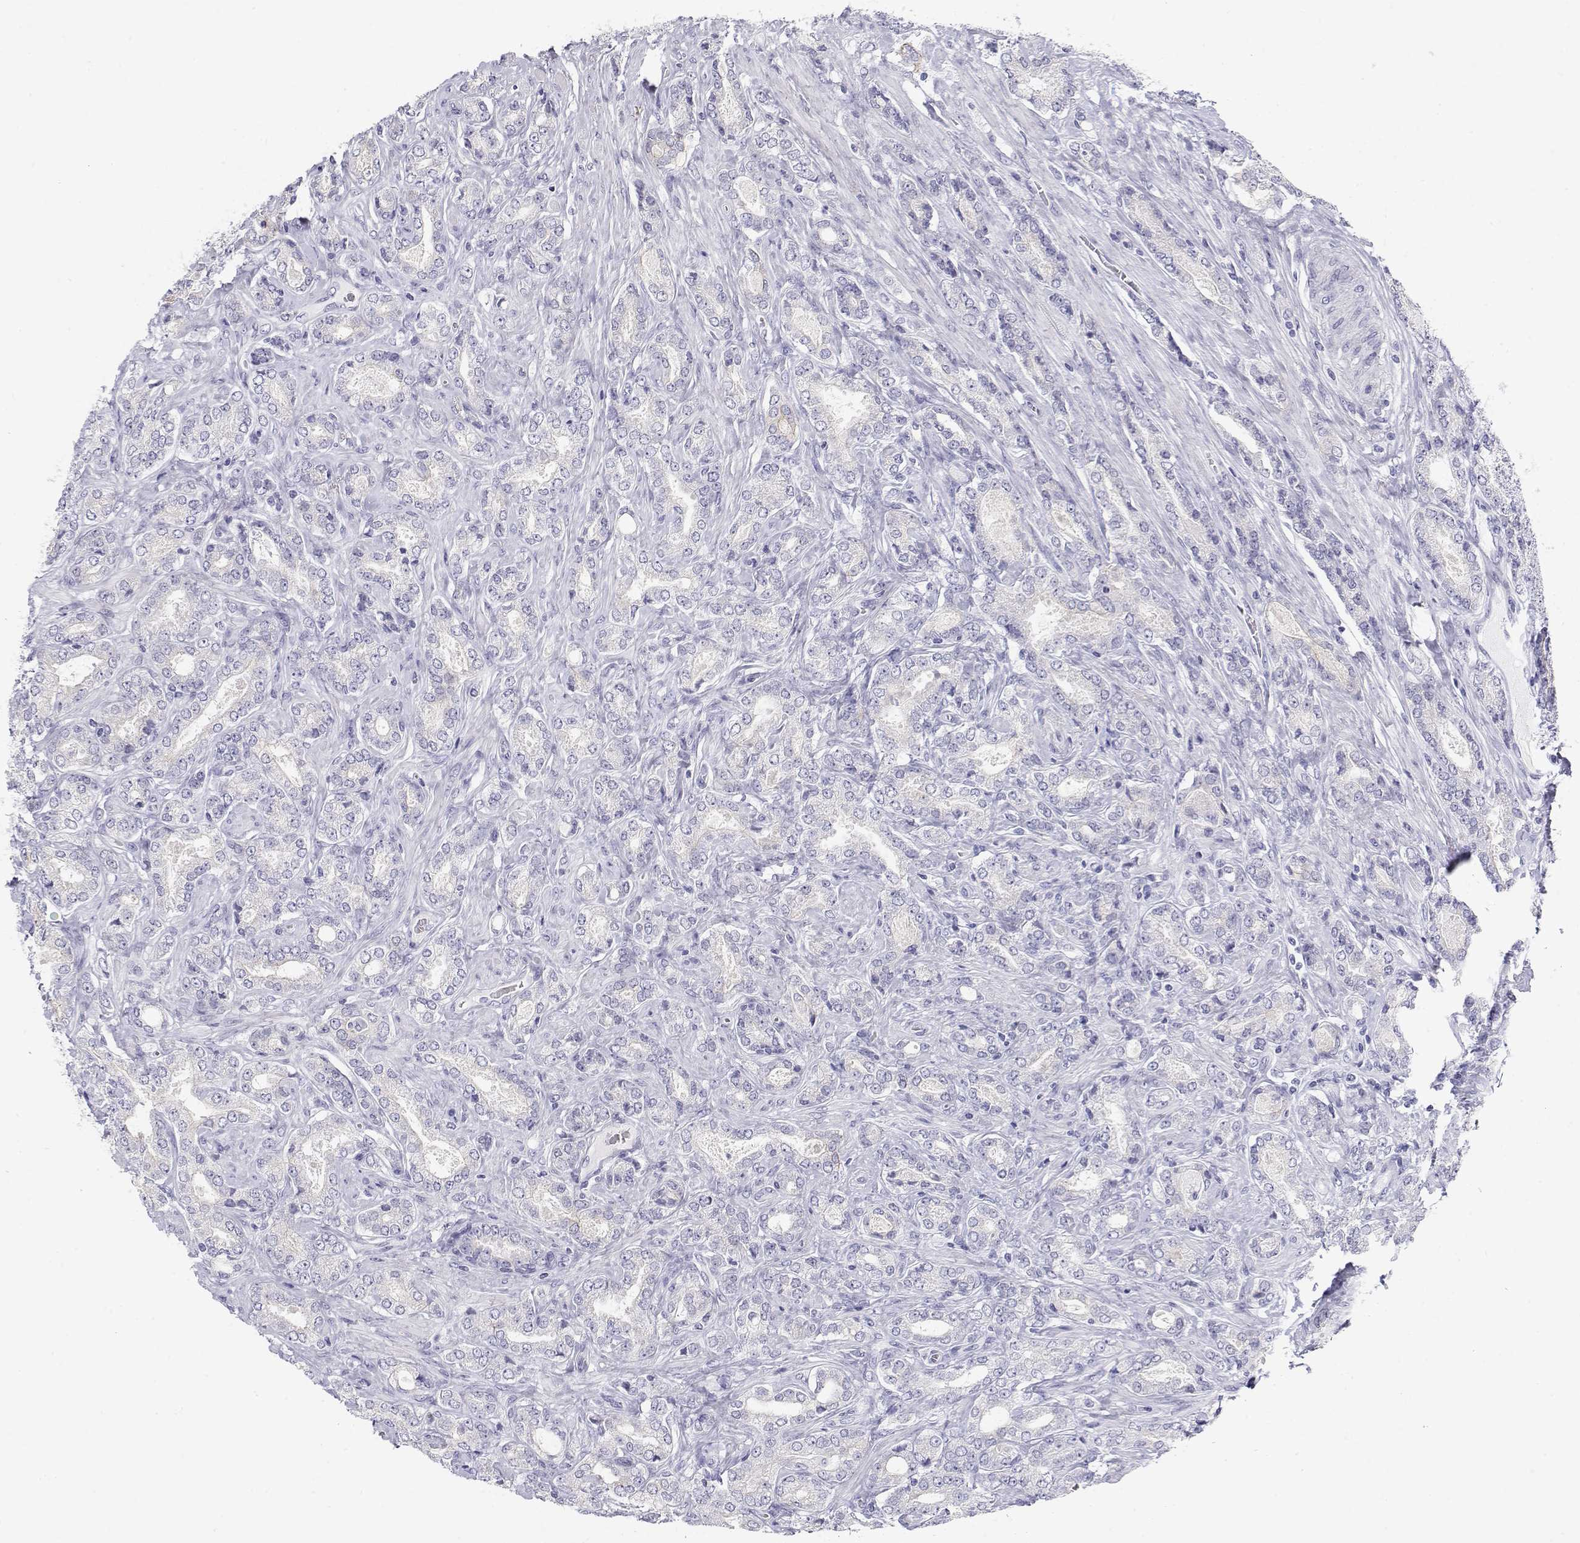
{"staining": {"intensity": "negative", "quantity": "none", "location": "none"}, "tissue": "prostate cancer", "cell_type": "Tumor cells", "image_type": "cancer", "snomed": [{"axis": "morphology", "description": "Adenocarcinoma, NOS"}, {"axis": "topography", "description": "Prostate"}], "caption": "This is a micrograph of IHC staining of adenocarcinoma (prostate), which shows no positivity in tumor cells.", "gene": "MISP", "patient": {"sex": "male", "age": 64}}